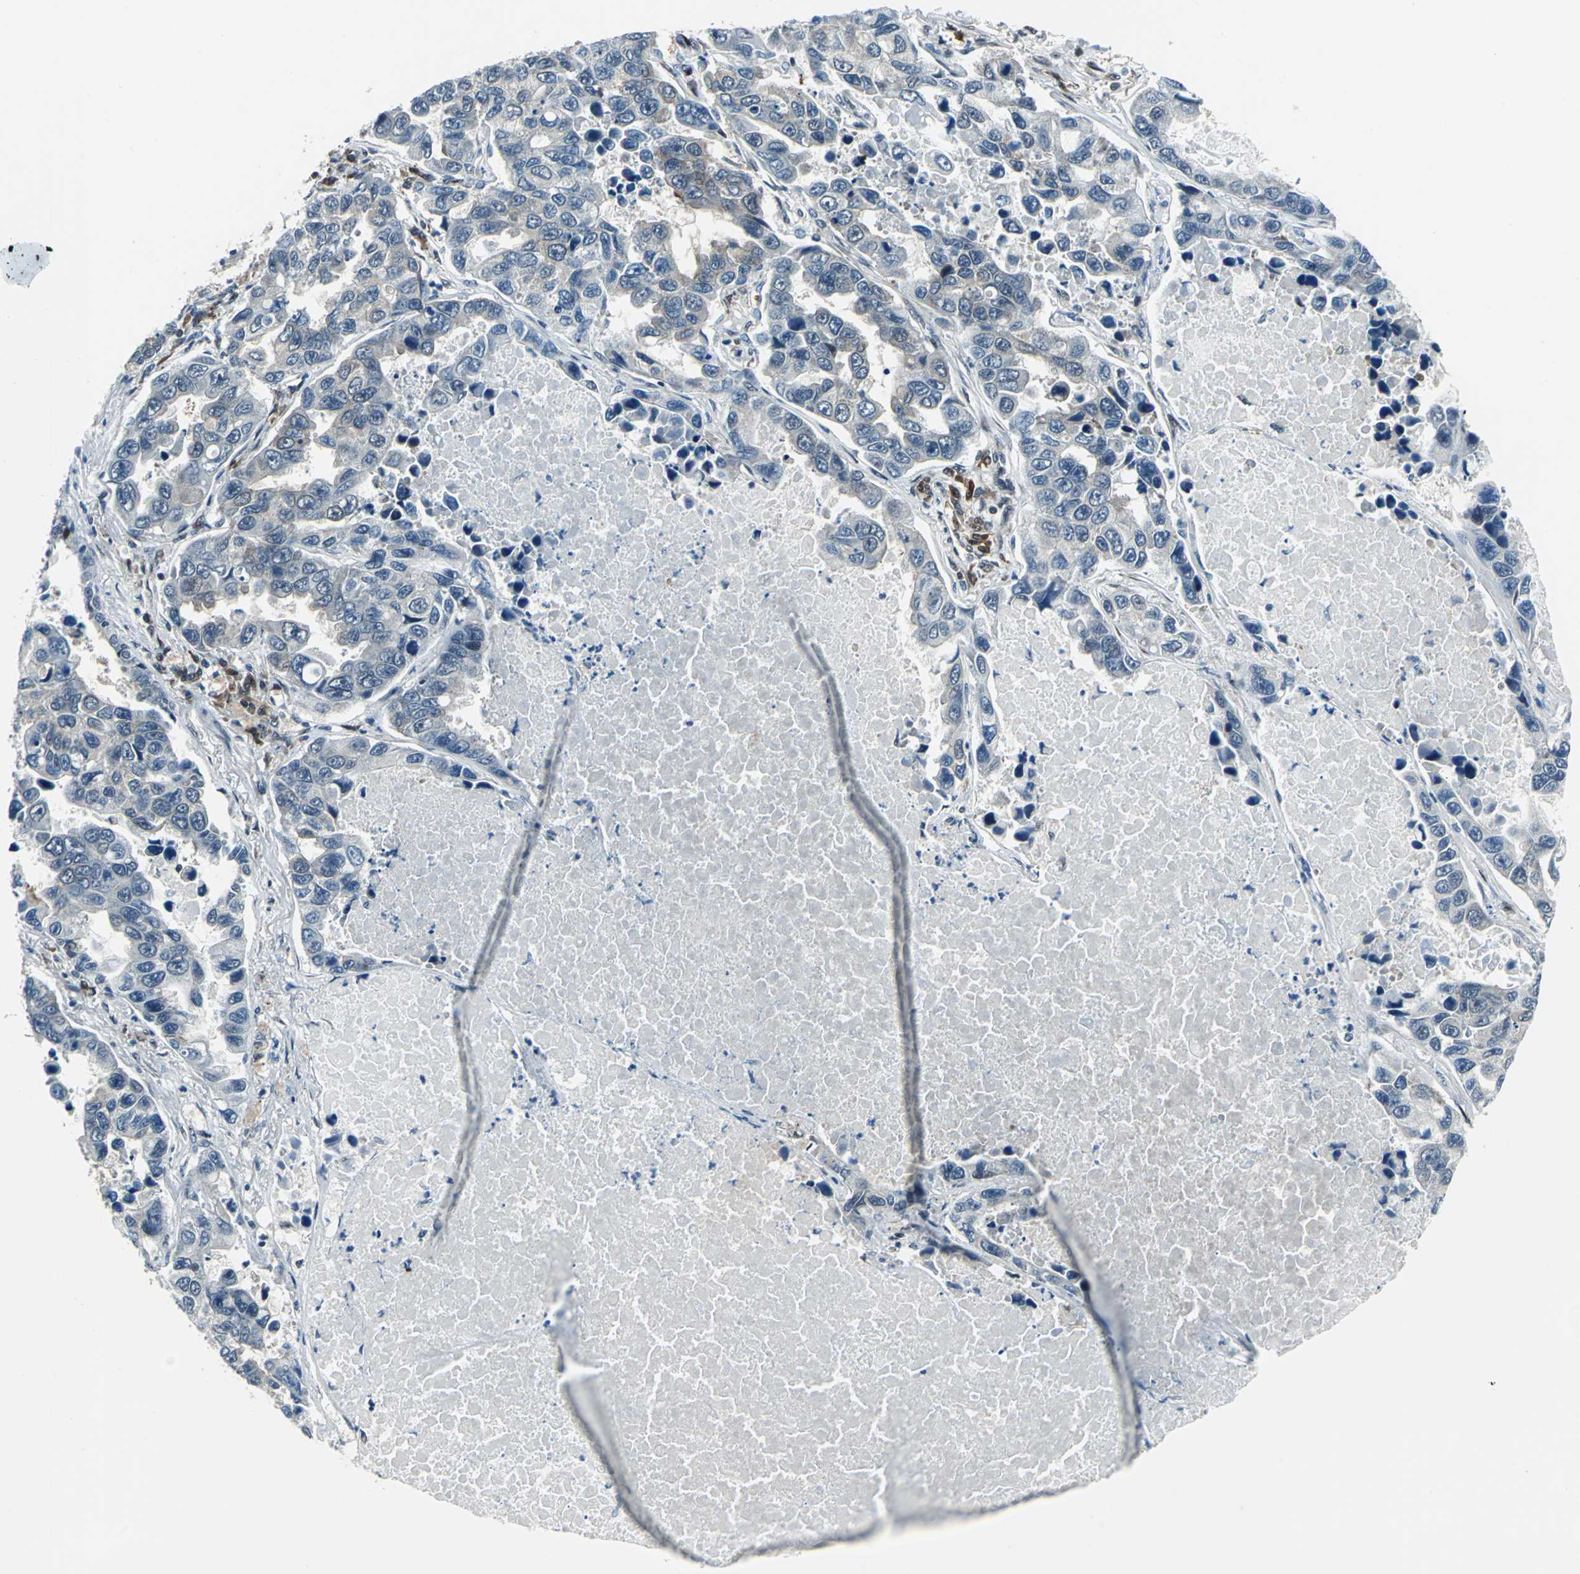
{"staining": {"intensity": "negative", "quantity": "none", "location": "none"}, "tissue": "lung cancer", "cell_type": "Tumor cells", "image_type": "cancer", "snomed": [{"axis": "morphology", "description": "Adenocarcinoma, NOS"}, {"axis": "topography", "description": "Lung"}], "caption": "DAB immunohistochemical staining of lung adenocarcinoma demonstrates no significant expression in tumor cells.", "gene": "POLR3K", "patient": {"sex": "male", "age": 64}}